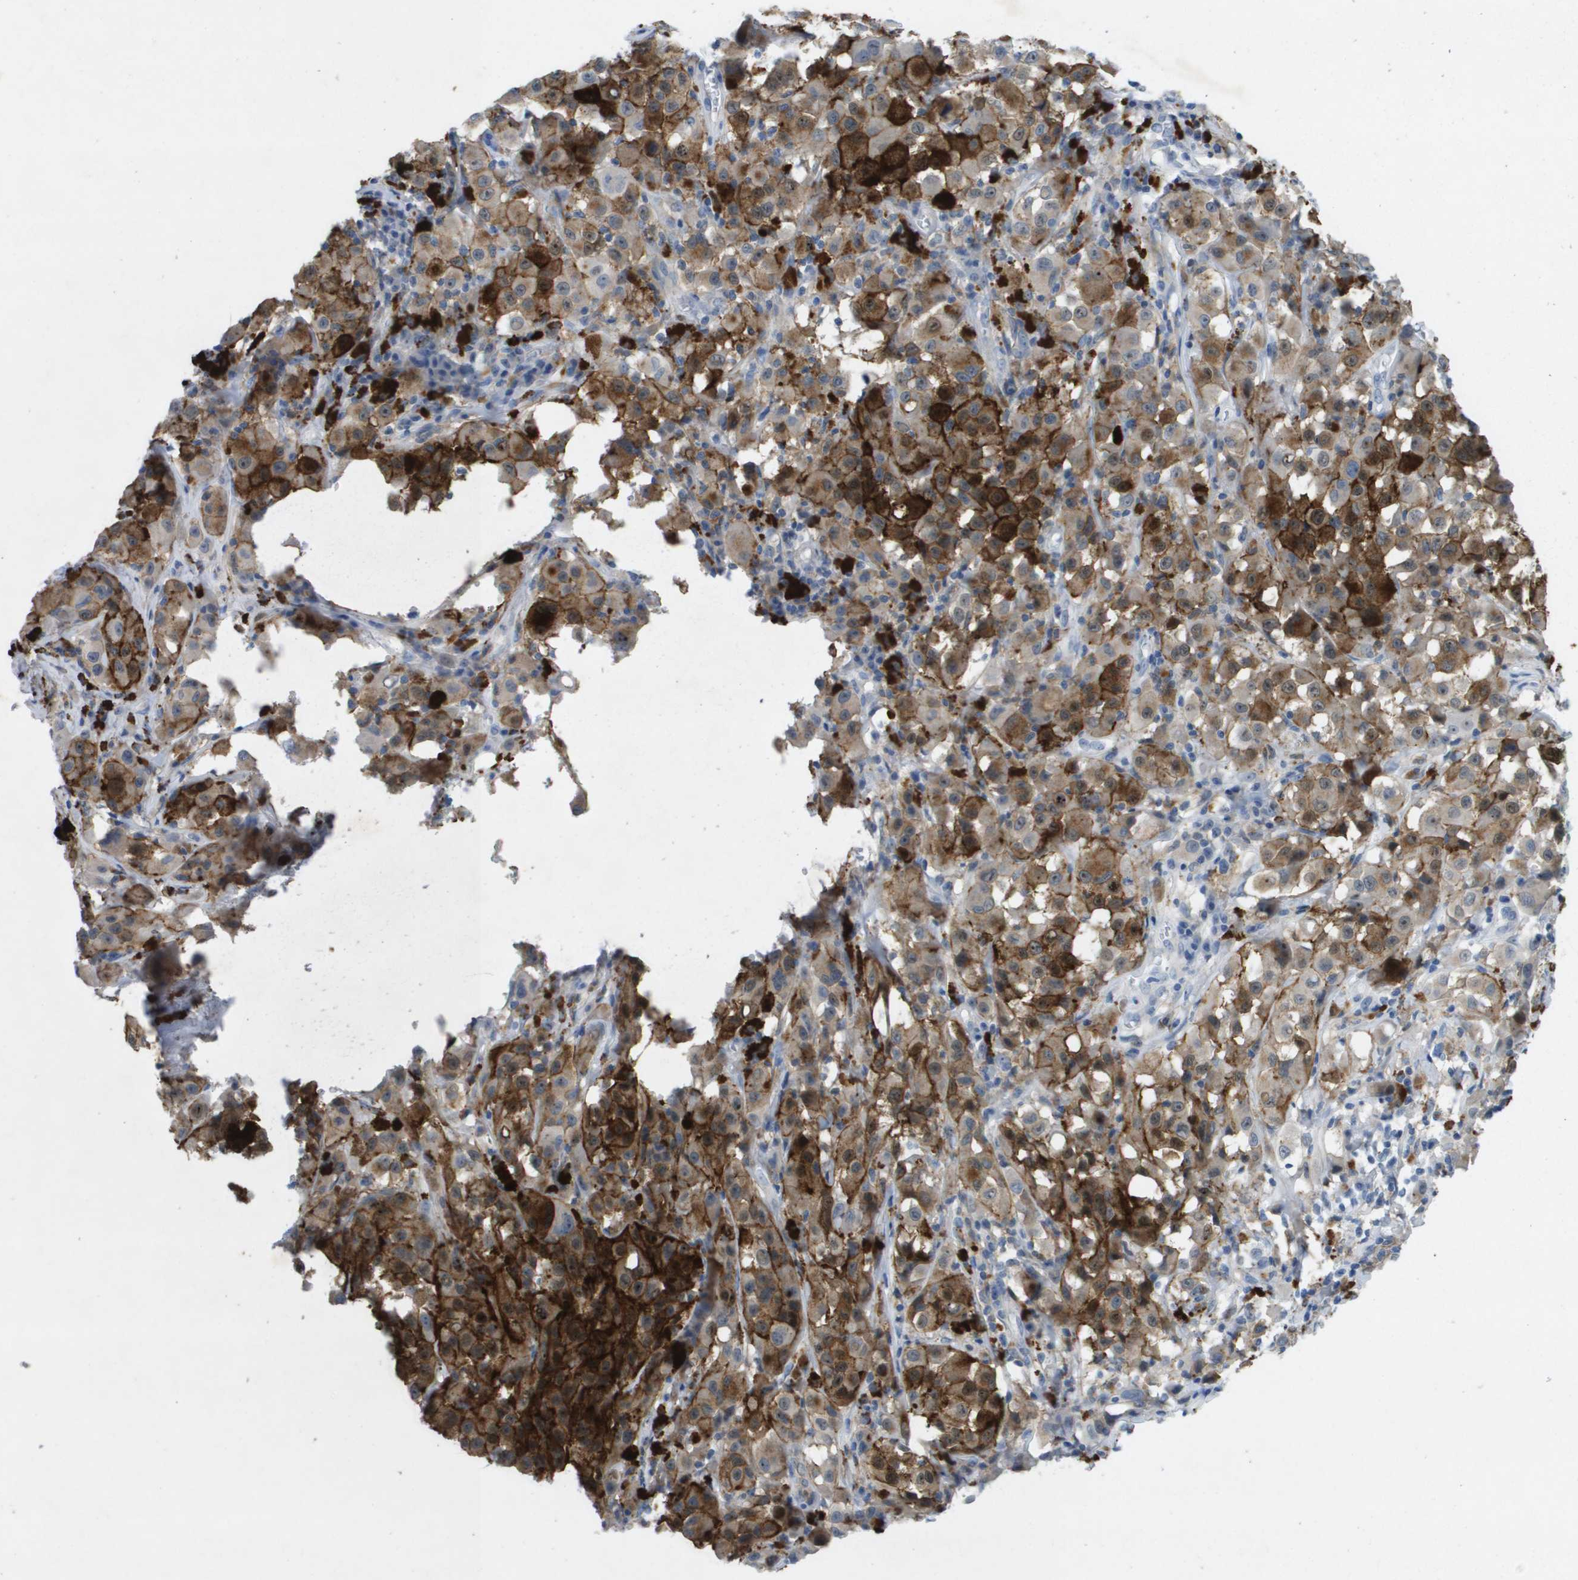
{"staining": {"intensity": "moderate", "quantity": "25%-75%", "location": "cytoplasmic/membranous,nuclear"}, "tissue": "melanoma", "cell_type": "Tumor cells", "image_type": "cancer", "snomed": [{"axis": "morphology", "description": "Malignant melanoma, NOS"}, {"axis": "topography", "description": "Skin"}], "caption": "This histopathology image exhibits melanoma stained with immunohistochemistry (IHC) to label a protein in brown. The cytoplasmic/membranous and nuclear of tumor cells show moderate positivity for the protein. Nuclei are counter-stained blue.", "gene": "LIPG", "patient": {"sex": "male", "age": 84}}